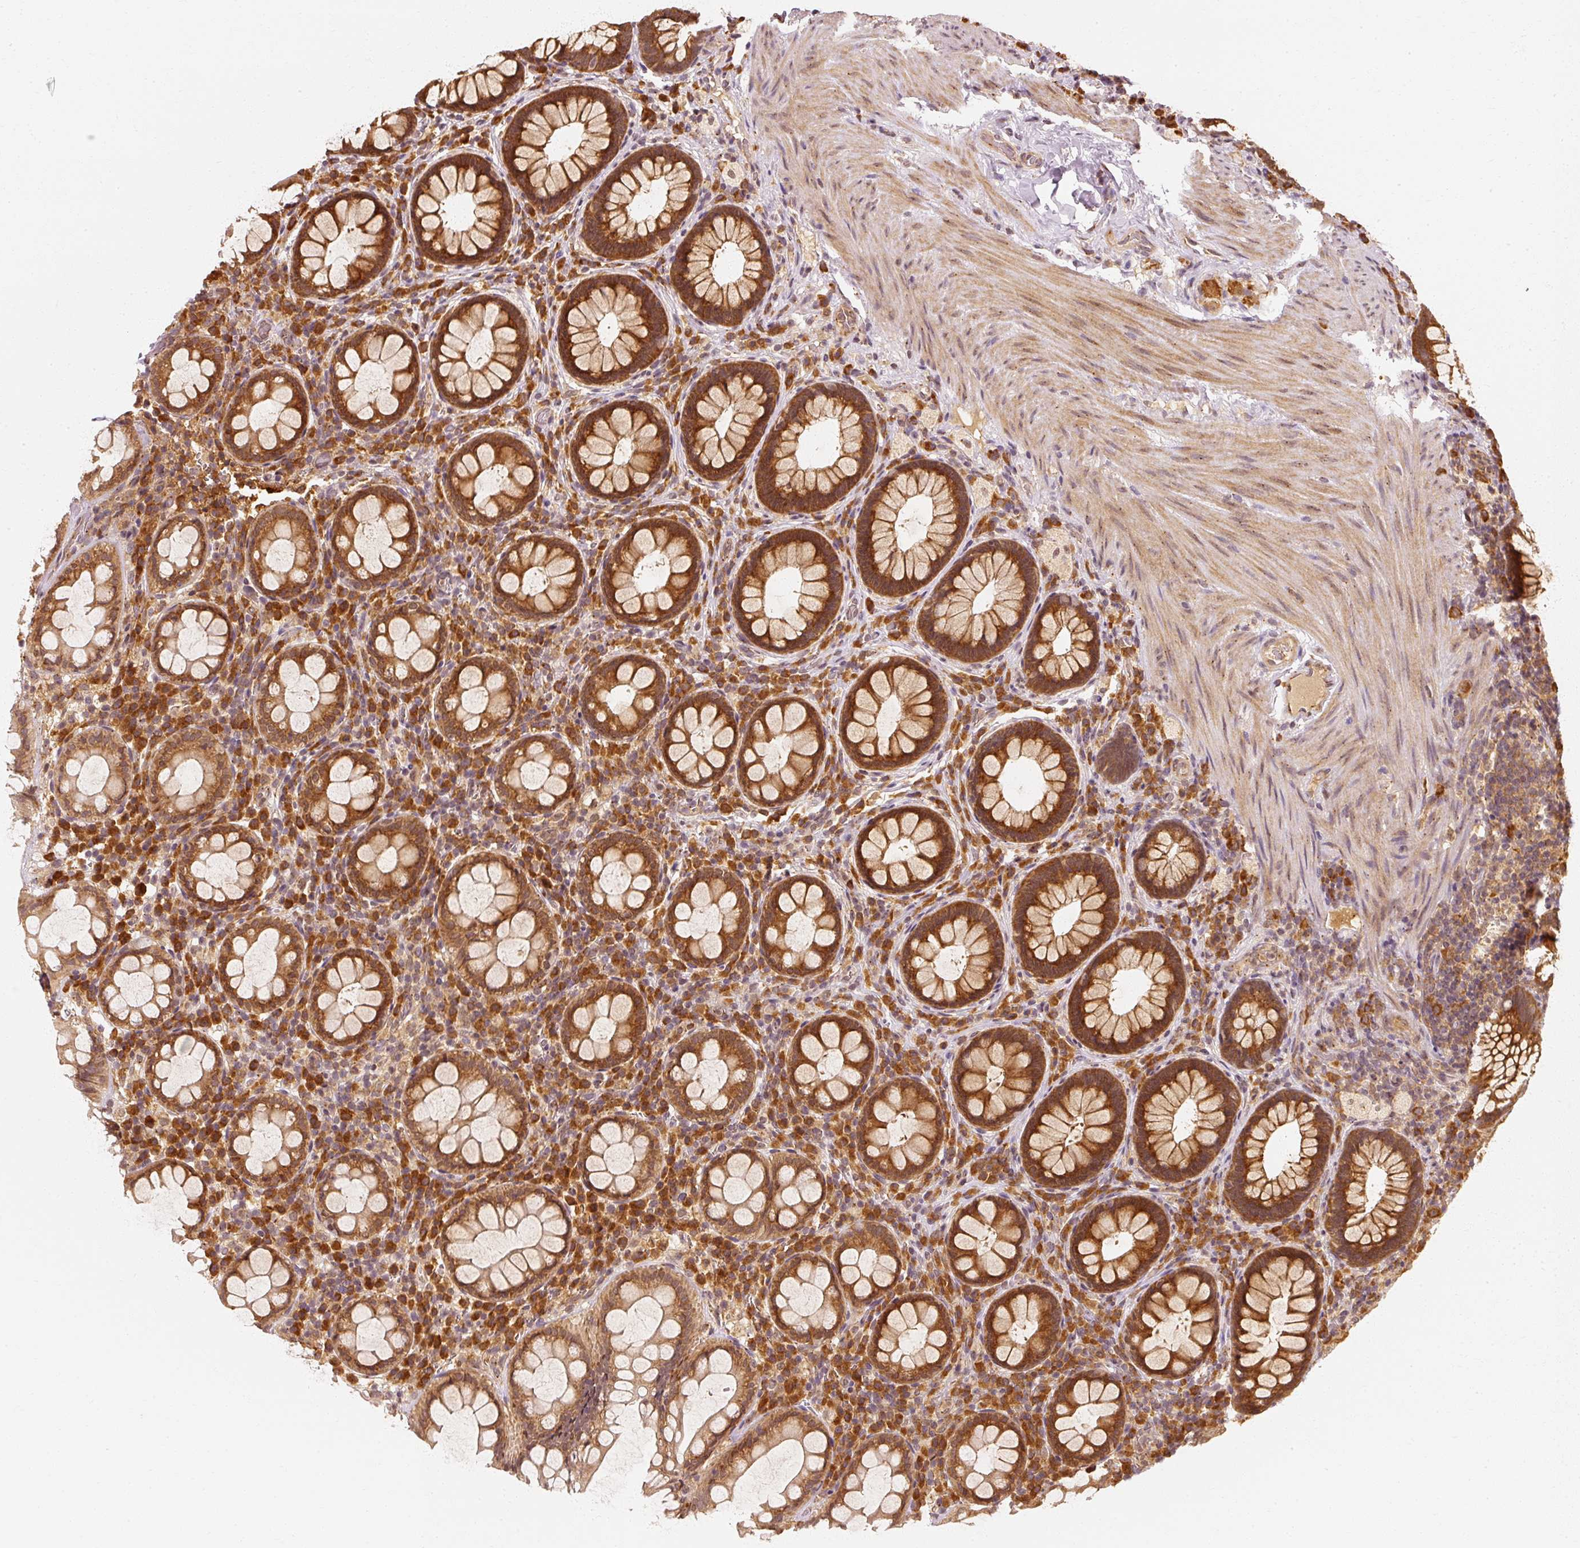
{"staining": {"intensity": "strong", "quantity": ">75%", "location": "cytoplasmic/membranous"}, "tissue": "rectum", "cell_type": "Glandular cells", "image_type": "normal", "snomed": [{"axis": "morphology", "description": "Normal tissue, NOS"}, {"axis": "topography", "description": "Rectum"}], "caption": "DAB (3,3'-diaminobenzidine) immunohistochemical staining of unremarkable human rectum demonstrates strong cytoplasmic/membranous protein expression in approximately >75% of glandular cells.", "gene": "EEF1A1", "patient": {"sex": "female", "age": 69}}